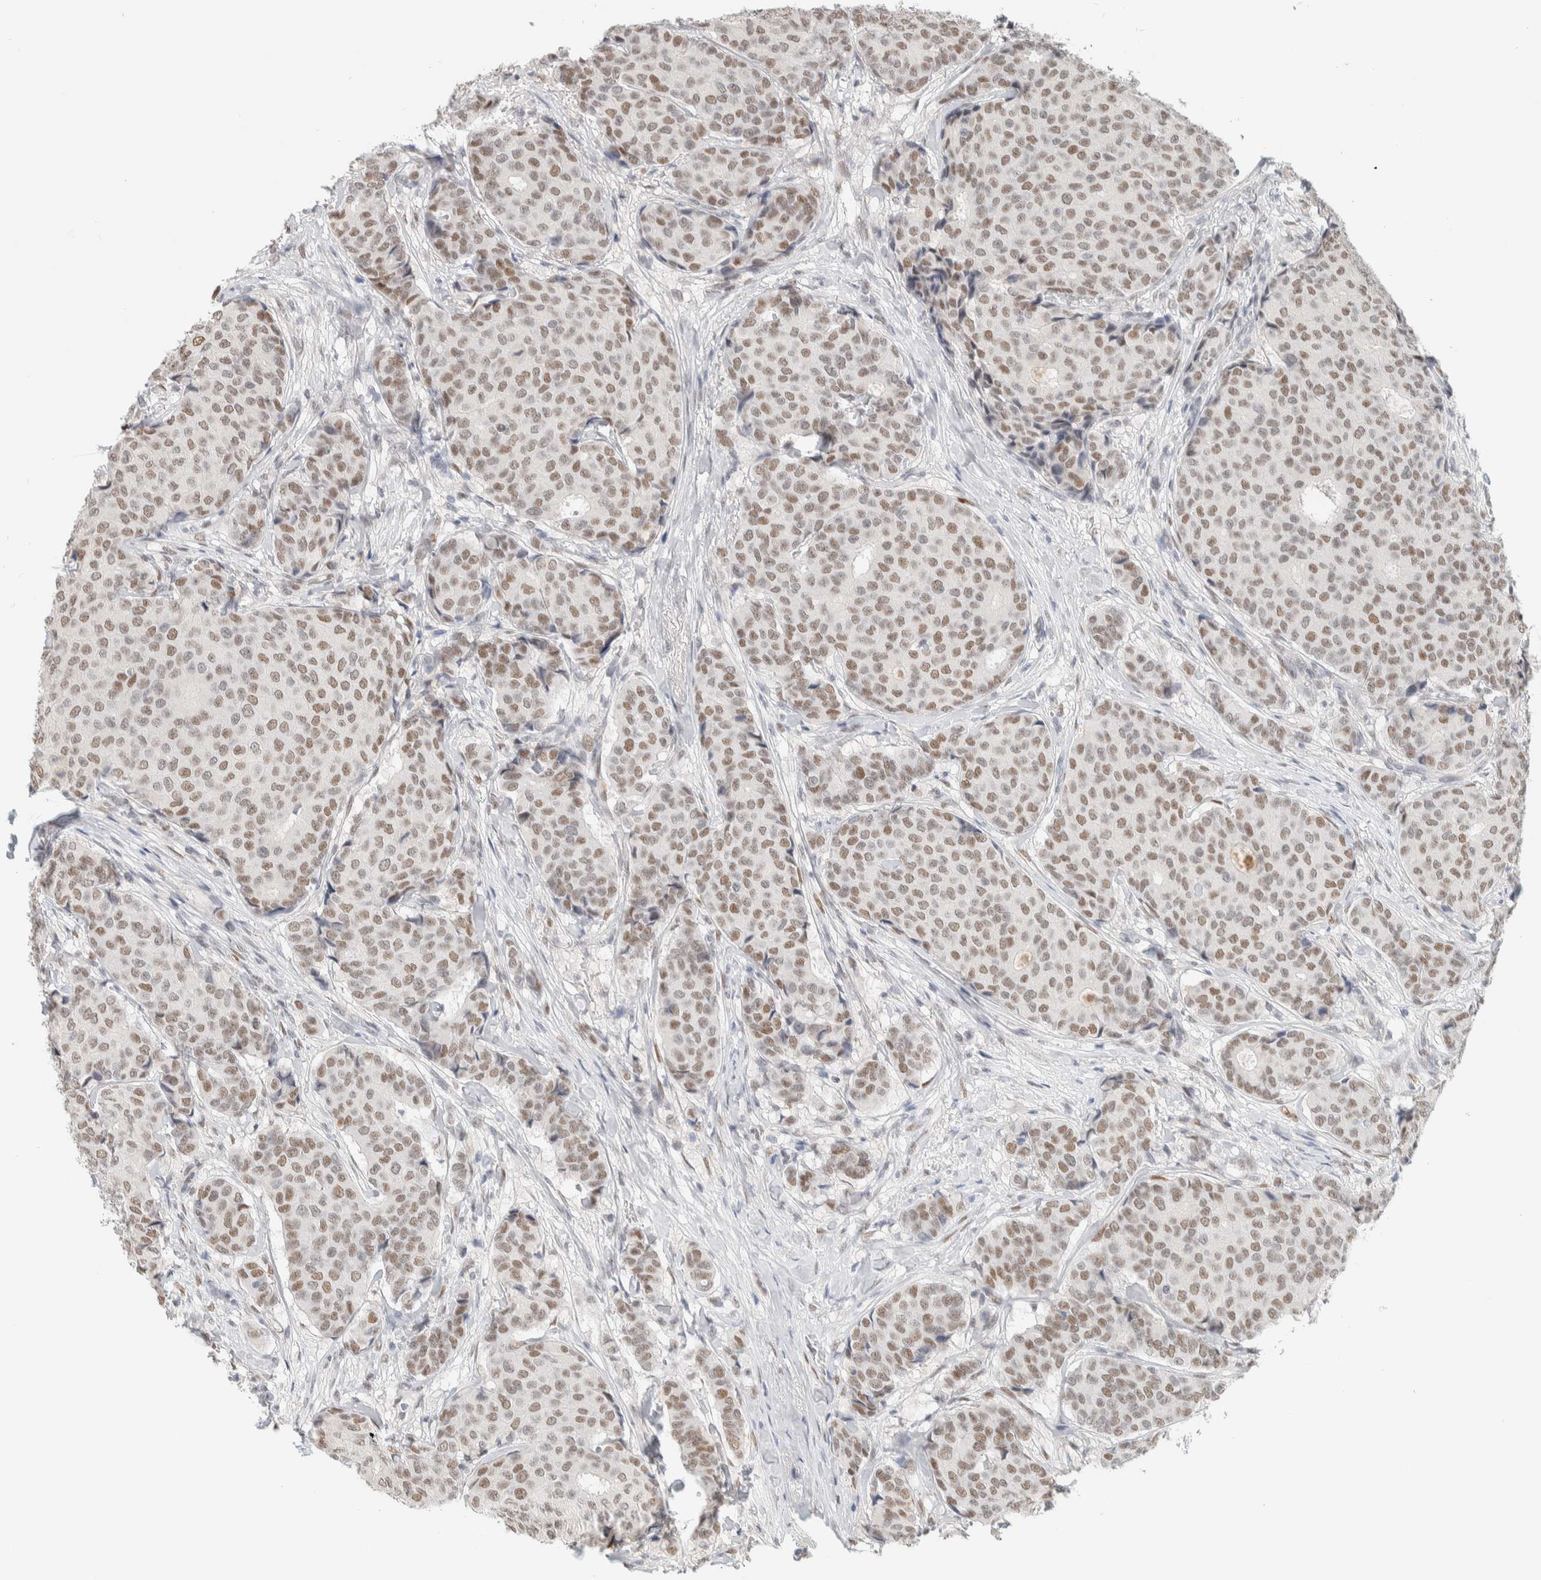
{"staining": {"intensity": "weak", "quantity": ">75%", "location": "nuclear"}, "tissue": "breast cancer", "cell_type": "Tumor cells", "image_type": "cancer", "snomed": [{"axis": "morphology", "description": "Duct carcinoma"}, {"axis": "topography", "description": "Breast"}], "caption": "Breast cancer (intraductal carcinoma) stained with a brown dye displays weak nuclear positive expression in approximately >75% of tumor cells.", "gene": "PUS7", "patient": {"sex": "female", "age": 75}}